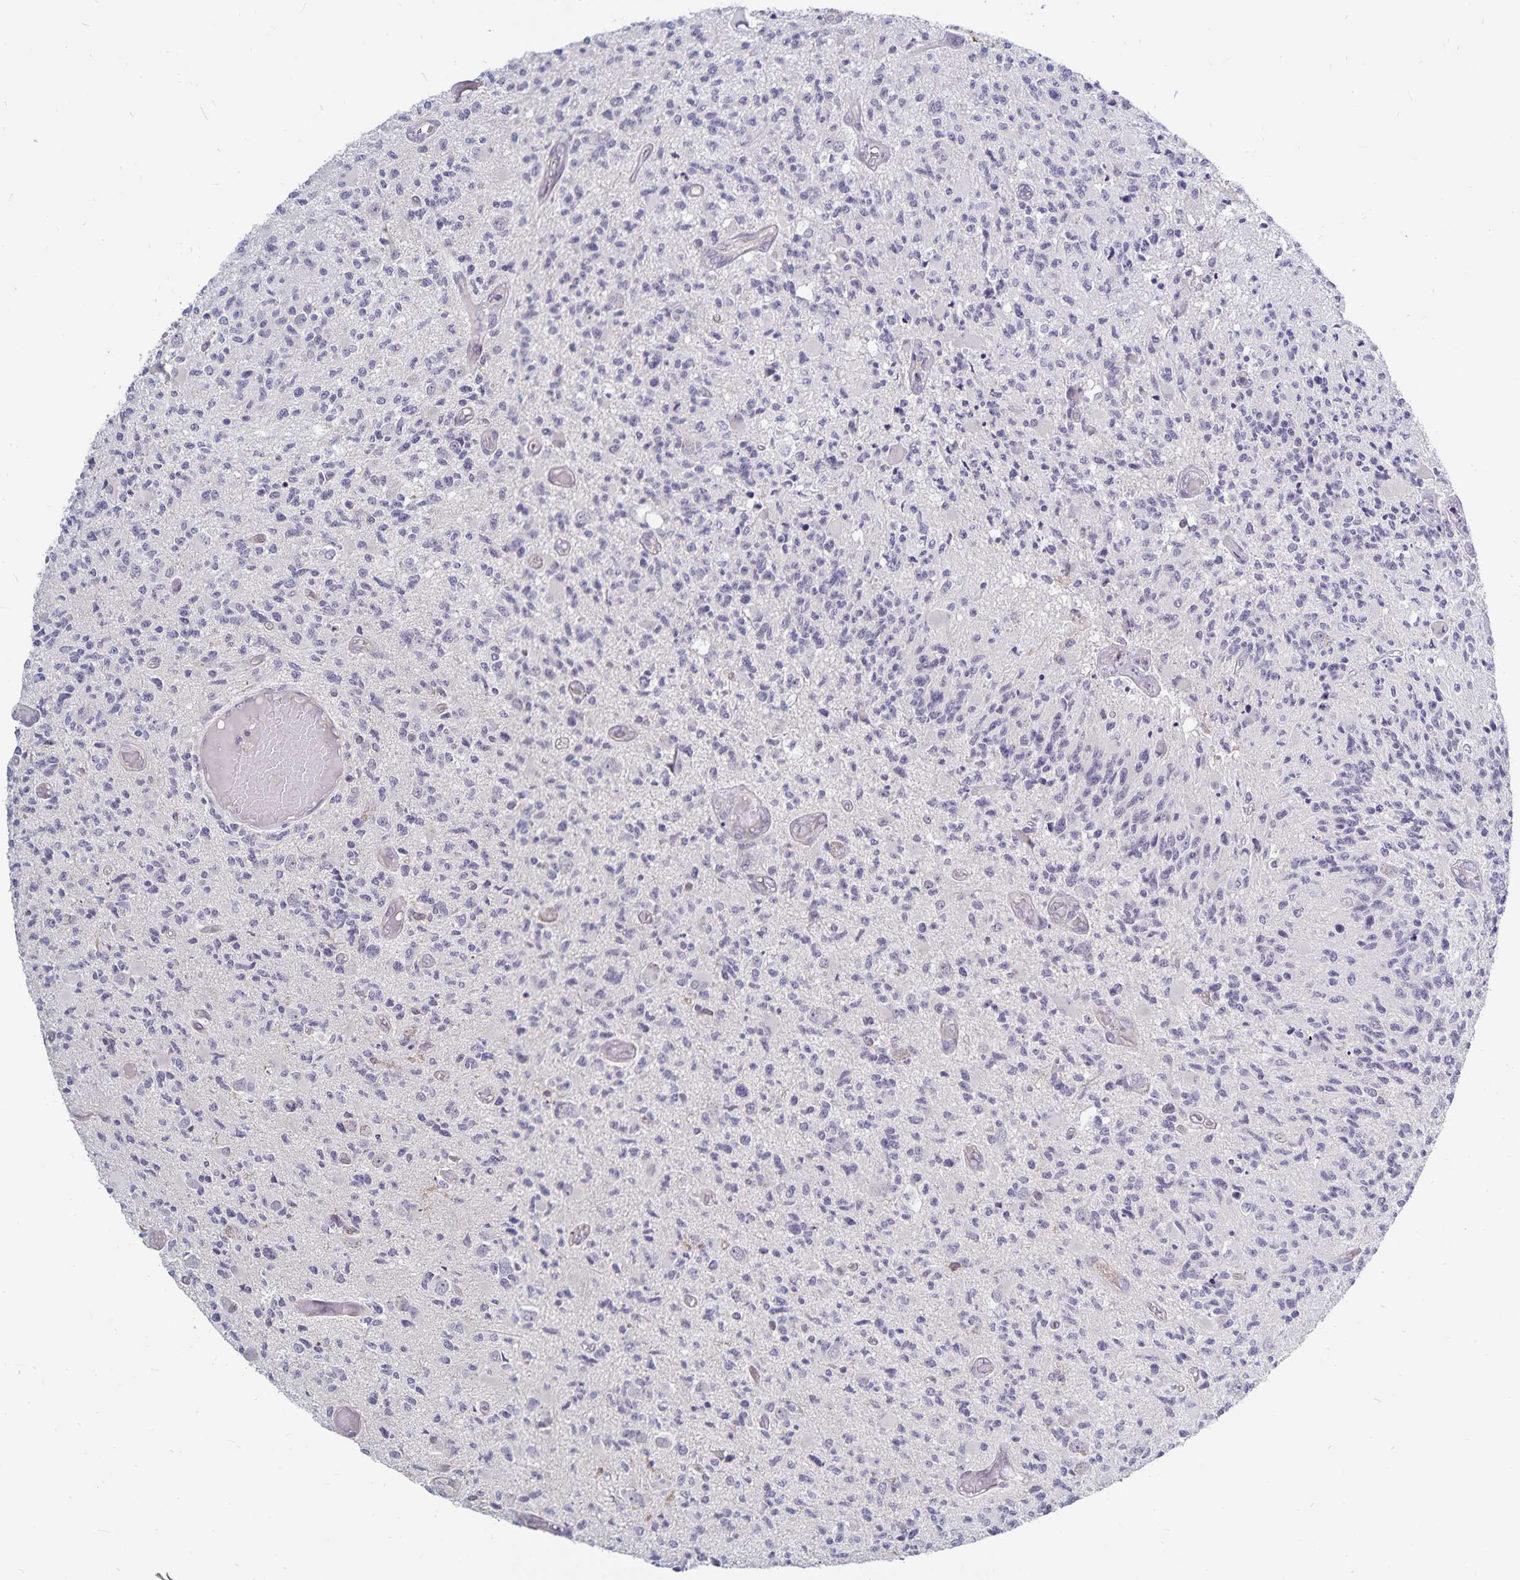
{"staining": {"intensity": "negative", "quantity": "none", "location": "none"}, "tissue": "glioma", "cell_type": "Tumor cells", "image_type": "cancer", "snomed": [{"axis": "morphology", "description": "Glioma, malignant, High grade"}, {"axis": "topography", "description": "Brain"}], "caption": "Photomicrograph shows no protein staining in tumor cells of glioma tissue. (Stains: DAB (3,3'-diaminobenzidine) immunohistochemistry (IHC) with hematoxylin counter stain, Microscopy: brightfield microscopy at high magnification).", "gene": "CDKN2B", "patient": {"sex": "female", "age": 63}}